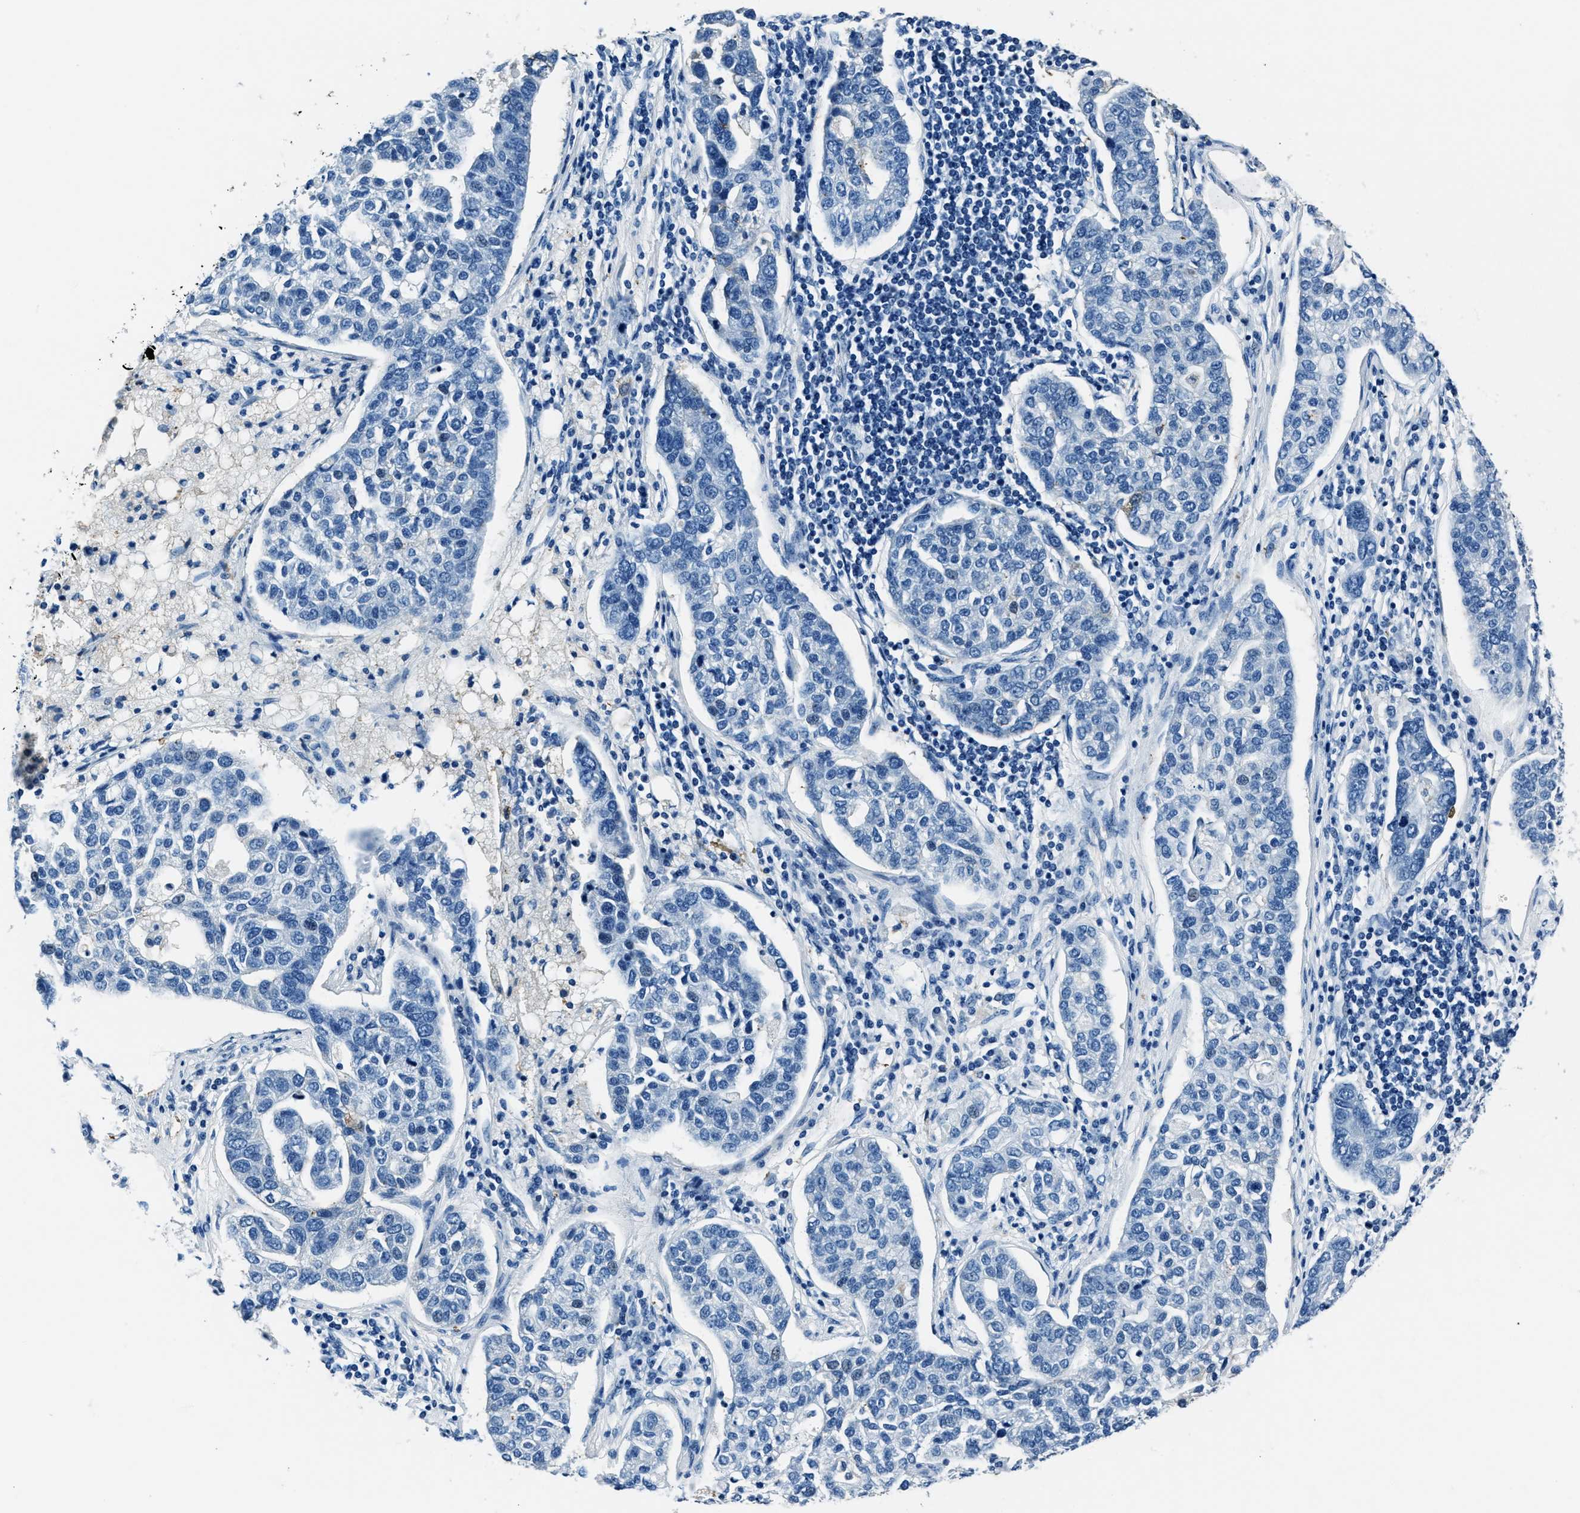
{"staining": {"intensity": "negative", "quantity": "none", "location": "none"}, "tissue": "pancreatic cancer", "cell_type": "Tumor cells", "image_type": "cancer", "snomed": [{"axis": "morphology", "description": "Adenocarcinoma, NOS"}, {"axis": "topography", "description": "Pancreas"}], "caption": "DAB immunohistochemical staining of human pancreatic cancer shows no significant staining in tumor cells. Nuclei are stained in blue.", "gene": "PTPDC1", "patient": {"sex": "female", "age": 61}}